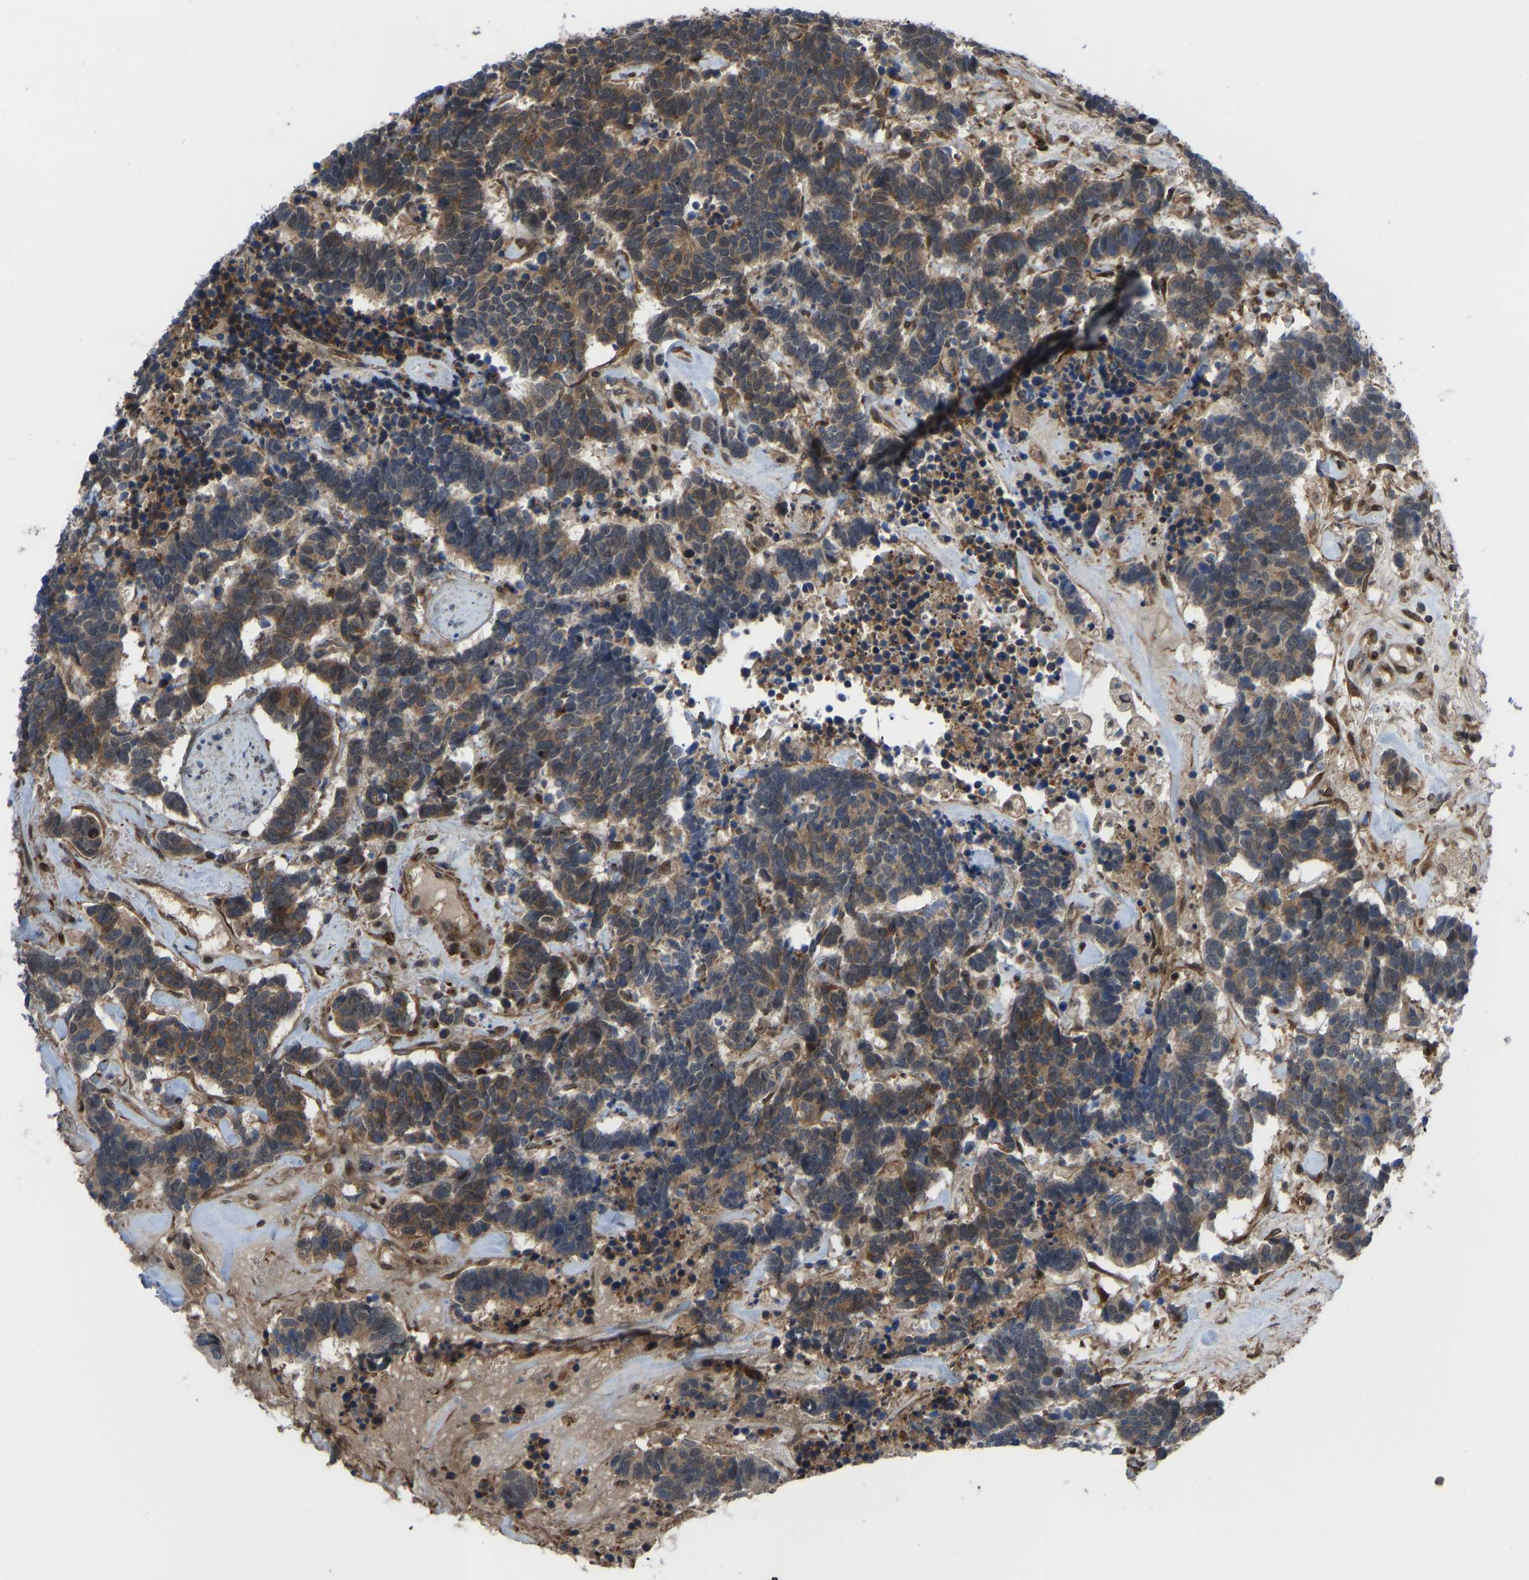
{"staining": {"intensity": "moderate", "quantity": ">75%", "location": "cytoplasmic/membranous"}, "tissue": "carcinoid", "cell_type": "Tumor cells", "image_type": "cancer", "snomed": [{"axis": "morphology", "description": "Carcinoma, NOS"}, {"axis": "morphology", "description": "Carcinoid, malignant, NOS"}, {"axis": "topography", "description": "Urinary bladder"}], "caption": "This micrograph exhibits immunohistochemistry (IHC) staining of human carcinoma, with medium moderate cytoplasmic/membranous staining in about >75% of tumor cells.", "gene": "CYP7B1", "patient": {"sex": "male", "age": 57}}